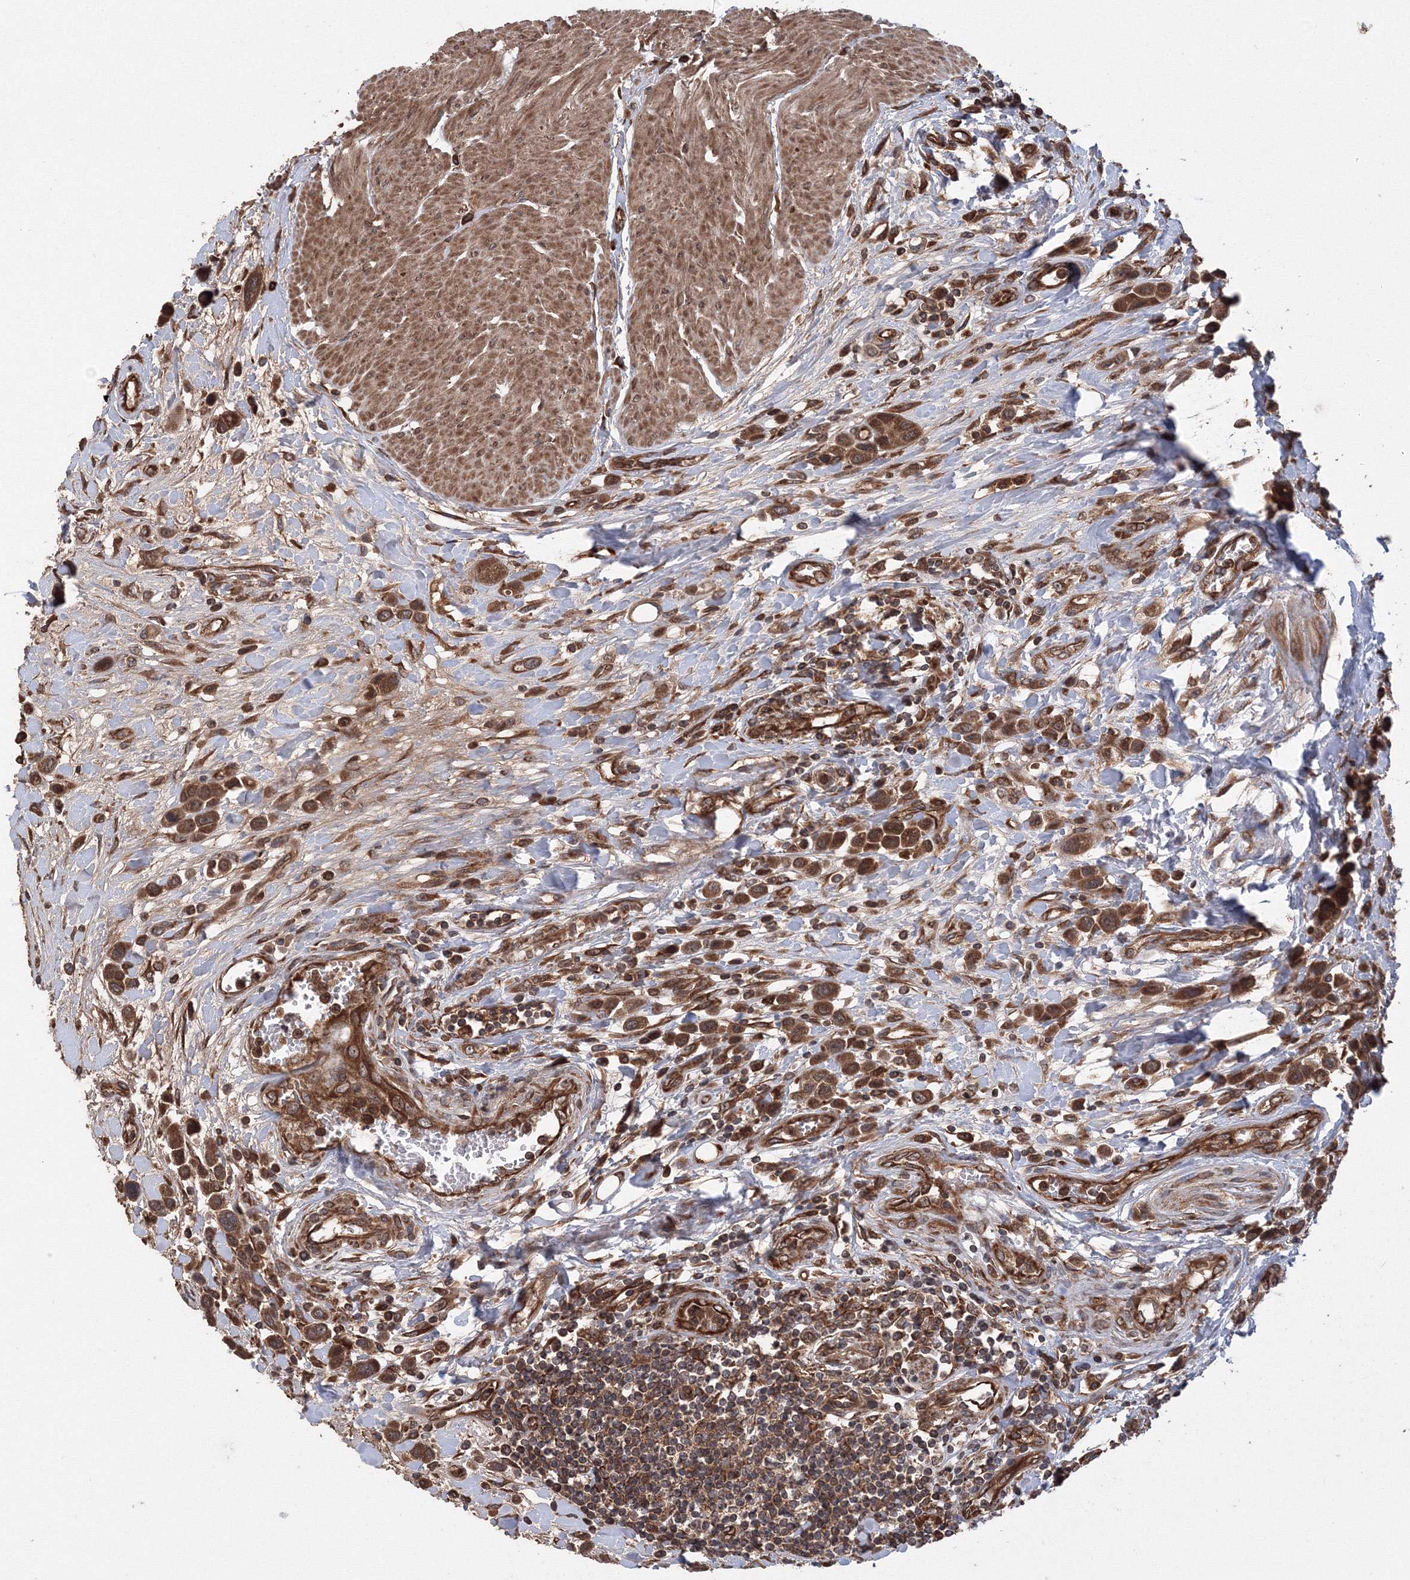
{"staining": {"intensity": "moderate", "quantity": ">75%", "location": "cytoplasmic/membranous"}, "tissue": "urothelial cancer", "cell_type": "Tumor cells", "image_type": "cancer", "snomed": [{"axis": "morphology", "description": "Urothelial carcinoma, High grade"}, {"axis": "topography", "description": "Urinary bladder"}], "caption": "This histopathology image demonstrates urothelial carcinoma (high-grade) stained with immunohistochemistry (IHC) to label a protein in brown. The cytoplasmic/membranous of tumor cells show moderate positivity for the protein. Nuclei are counter-stained blue.", "gene": "ATG3", "patient": {"sex": "male", "age": 50}}